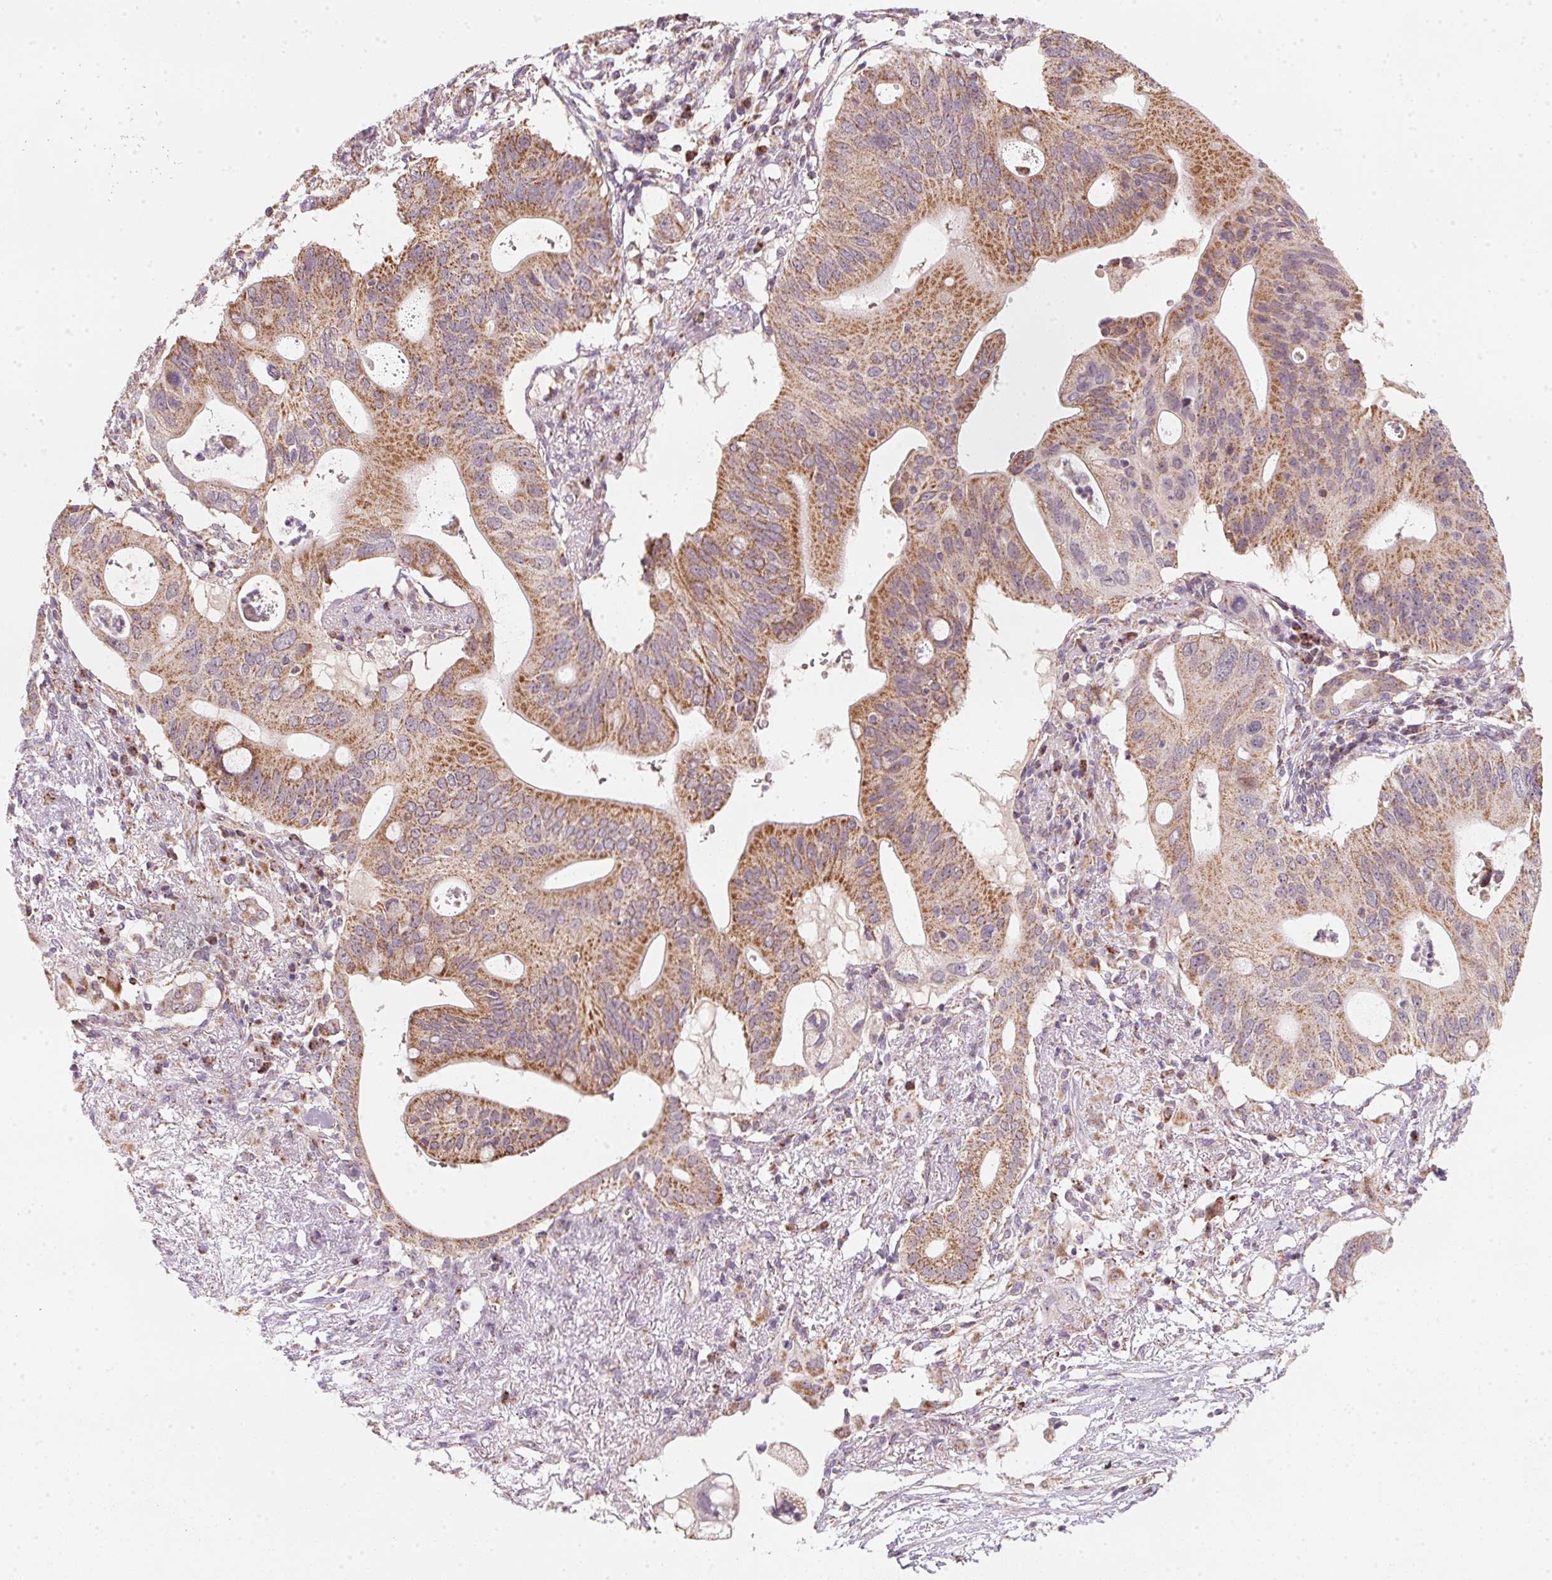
{"staining": {"intensity": "moderate", "quantity": ">75%", "location": "cytoplasmic/membranous"}, "tissue": "pancreatic cancer", "cell_type": "Tumor cells", "image_type": "cancer", "snomed": [{"axis": "morphology", "description": "Adenocarcinoma, NOS"}, {"axis": "topography", "description": "Pancreas"}], "caption": "This photomicrograph demonstrates pancreatic cancer (adenocarcinoma) stained with immunohistochemistry to label a protein in brown. The cytoplasmic/membranous of tumor cells show moderate positivity for the protein. Nuclei are counter-stained blue.", "gene": "COQ7", "patient": {"sex": "female", "age": 72}}